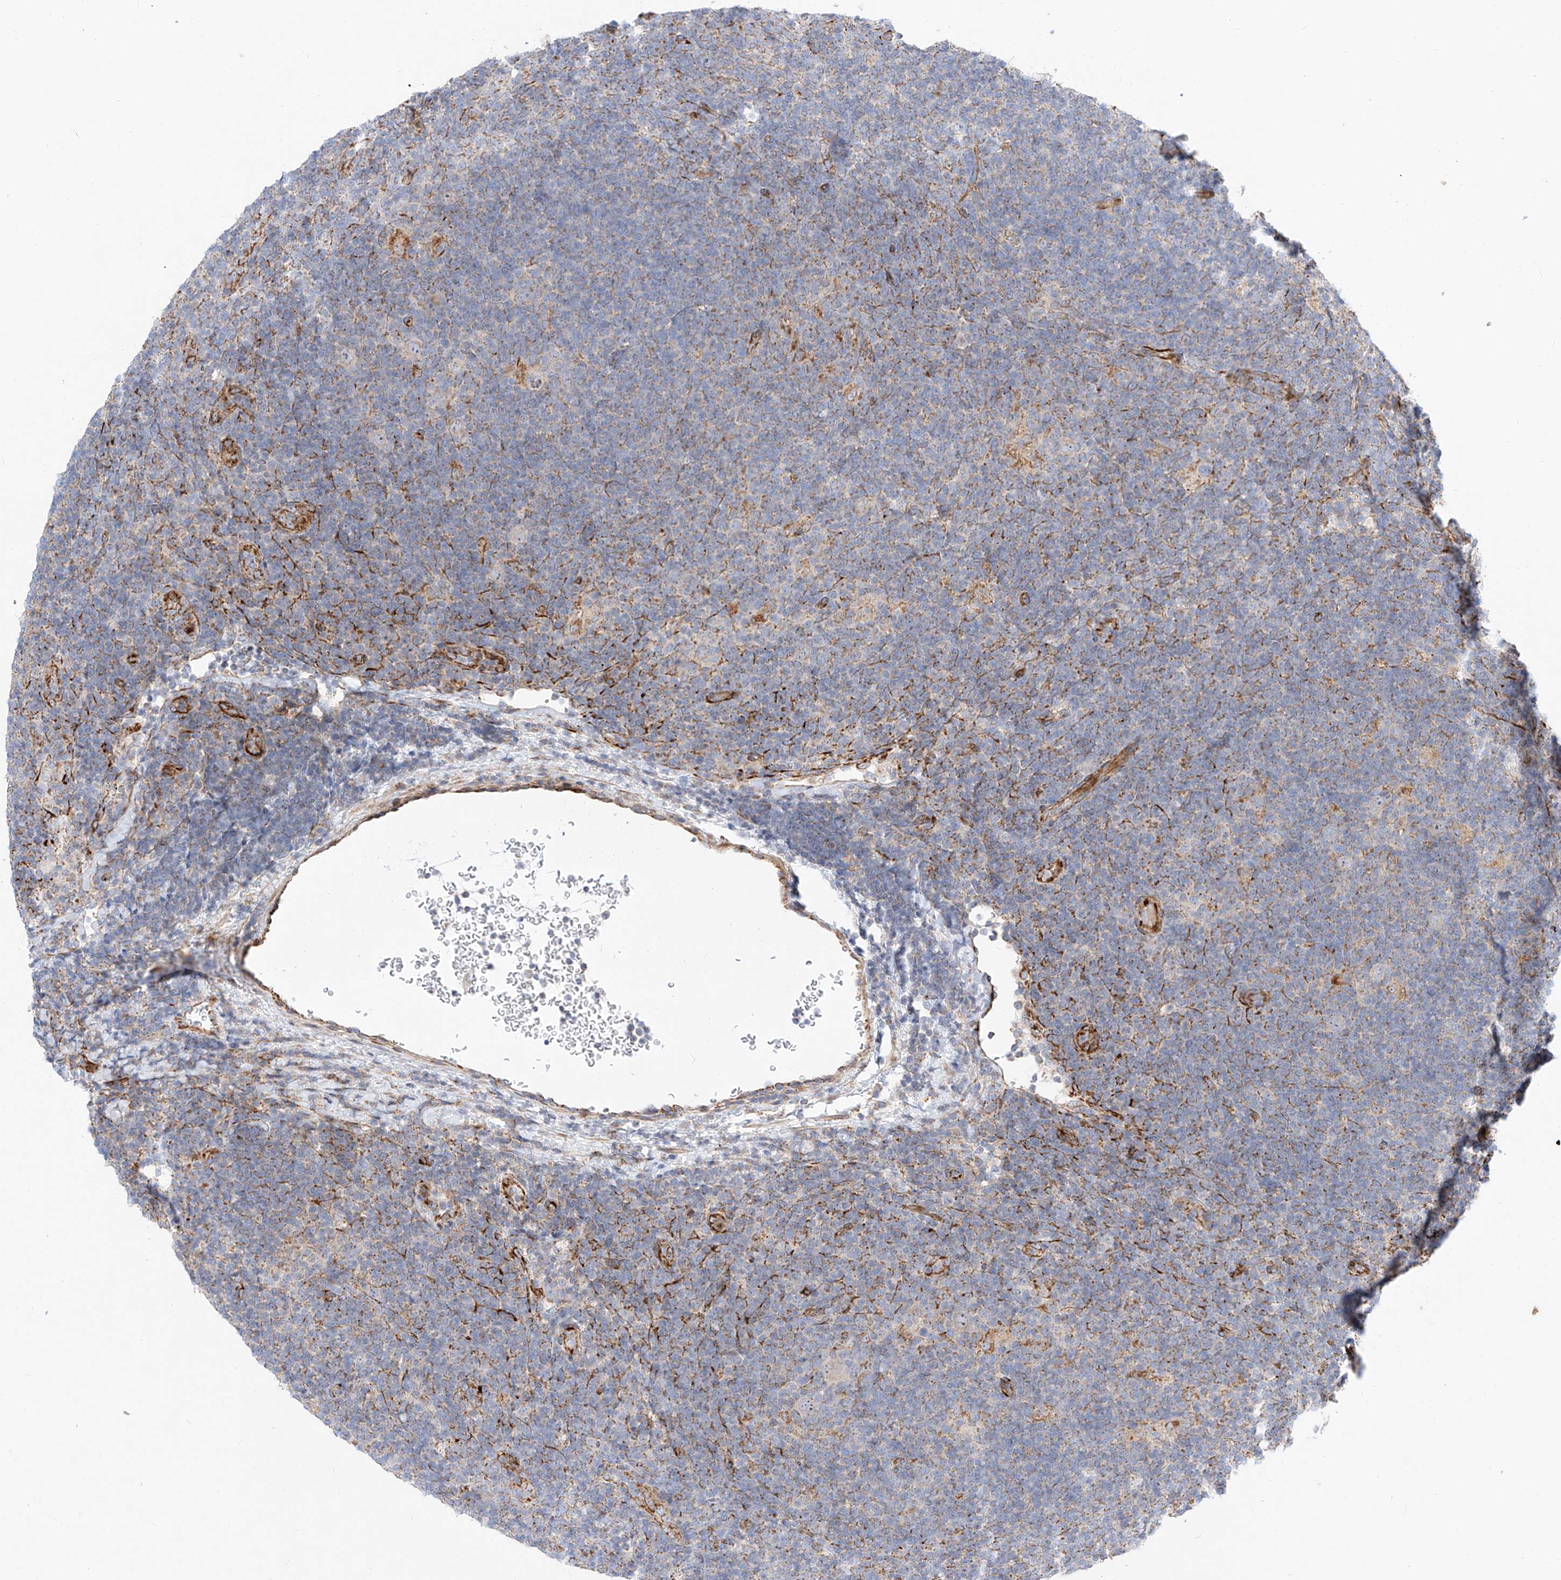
{"staining": {"intensity": "negative", "quantity": "none", "location": "none"}, "tissue": "lymphoma", "cell_type": "Tumor cells", "image_type": "cancer", "snomed": [{"axis": "morphology", "description": "Hodgkin's disease, NOS"}, {"axis": "topography", "description": "Lymph node"}], "caption": "An immunohistochemistry histopathology image of lymphoma is shown. There is no staining in tumor cells of lymphoma. Nuclei are stained in blue.", "gene": "CST9", "patient": {"sex": "female", "age": 57}}